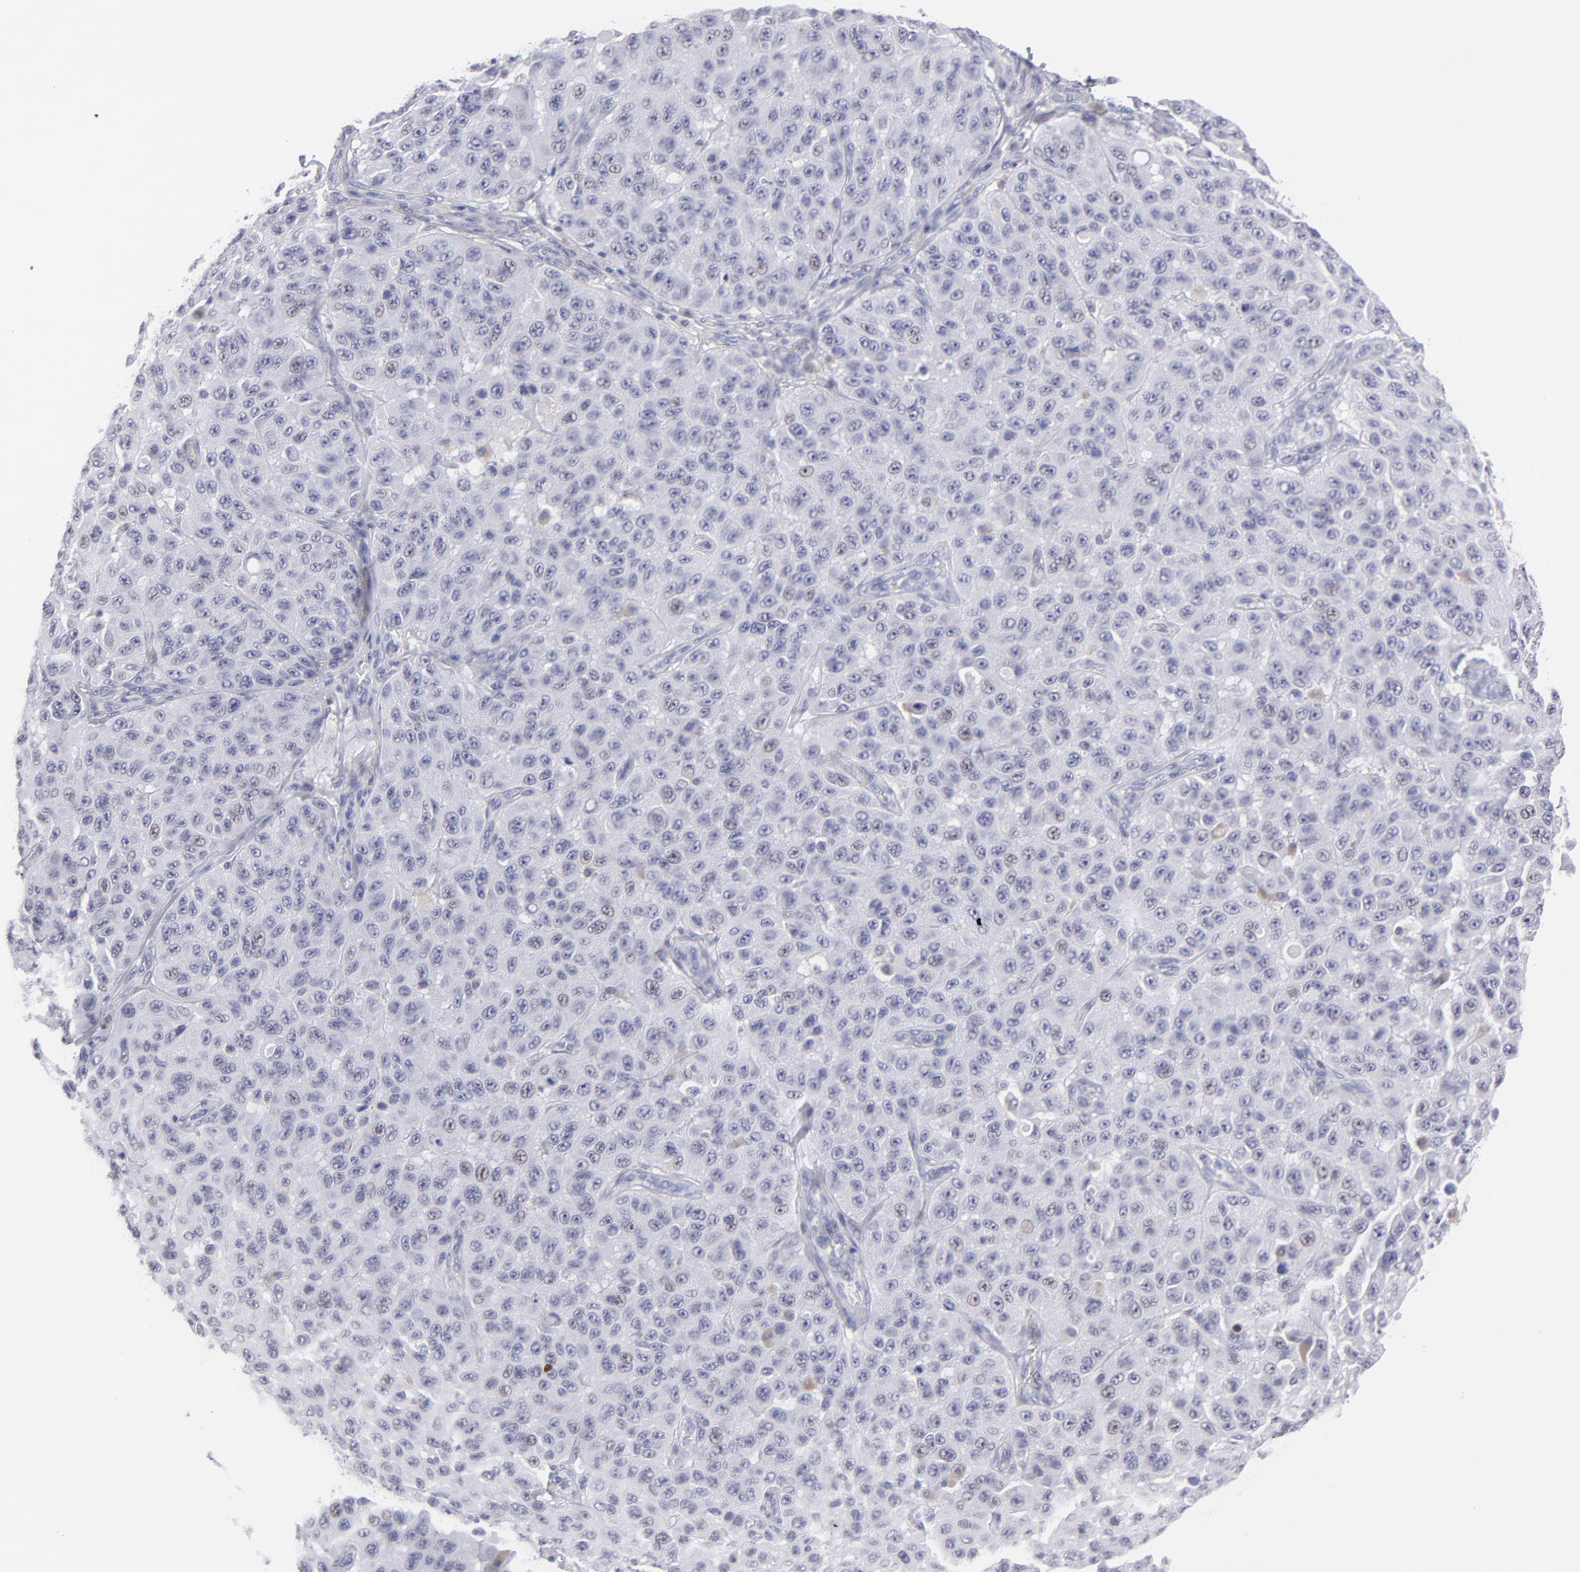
{"staining": {"intensity": "negative", "quantity": "none", "location": "none"}, "tissue": "melanoma", "cell_type": "Tumor cells", "image_type": "cancer", "snomed": [{"axis": "morphology", "description": "Malignant melanoma, NOS"}, {"axis": "topography", "description": "Skin"}], "caption": "Immunohistochemical staining of melanoma exhibits no significant positivity in tumor cells.", "gene": "ALDOB", "patient": {"sex": "male", "age": 30}}